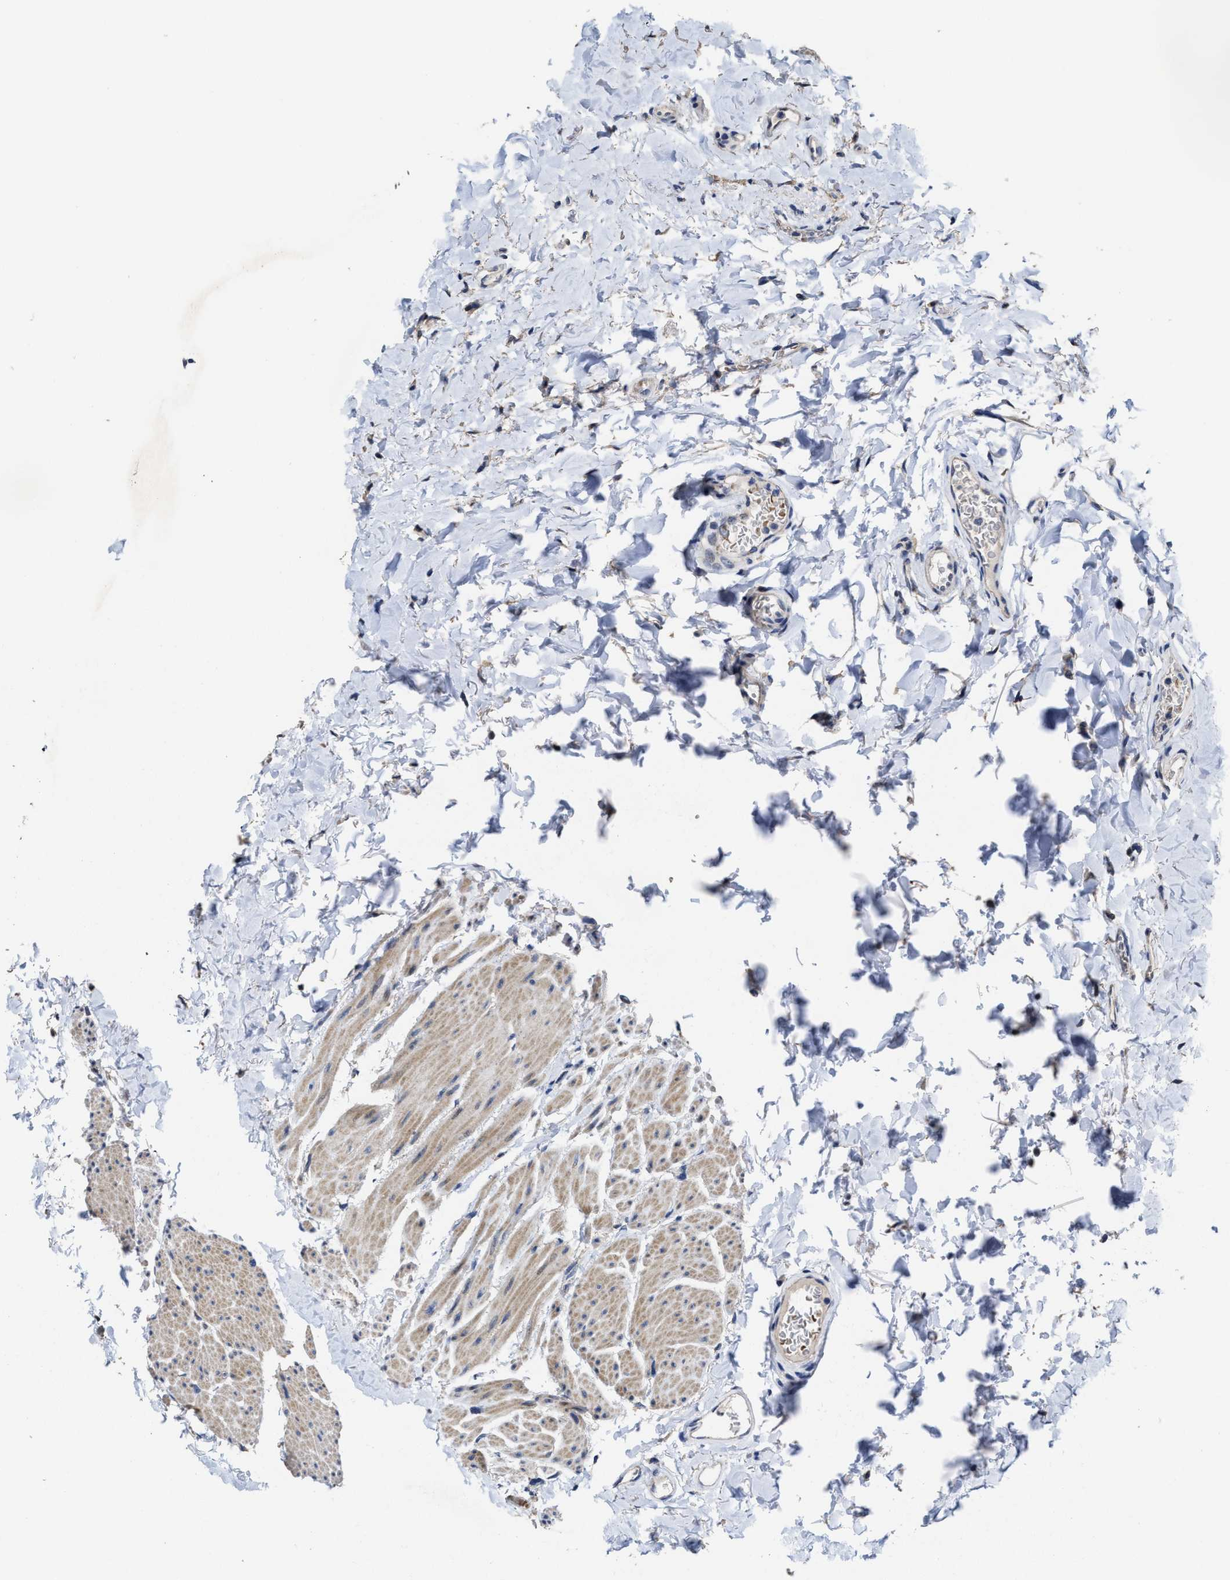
{"staining": {"intensity": "negative", "quantity": "none", "location": "none"}, "tissue": "urinary bladder", "cell_type": "Urothelial cells", "image_type": "normal", "snomed": [{"axis": "morphology", "description": "Normal tissue, NOS"}, {"axis": "topography", "description": "Urinary bladder"}], "caption": "Immunohistochemistry of benign human urinary bladder shows no staining in urothelial cells. (IHC, brightfield microscopy, high magnification).", "gene": "ZFAT", "patient": {"sex": "female", "age": 60}}